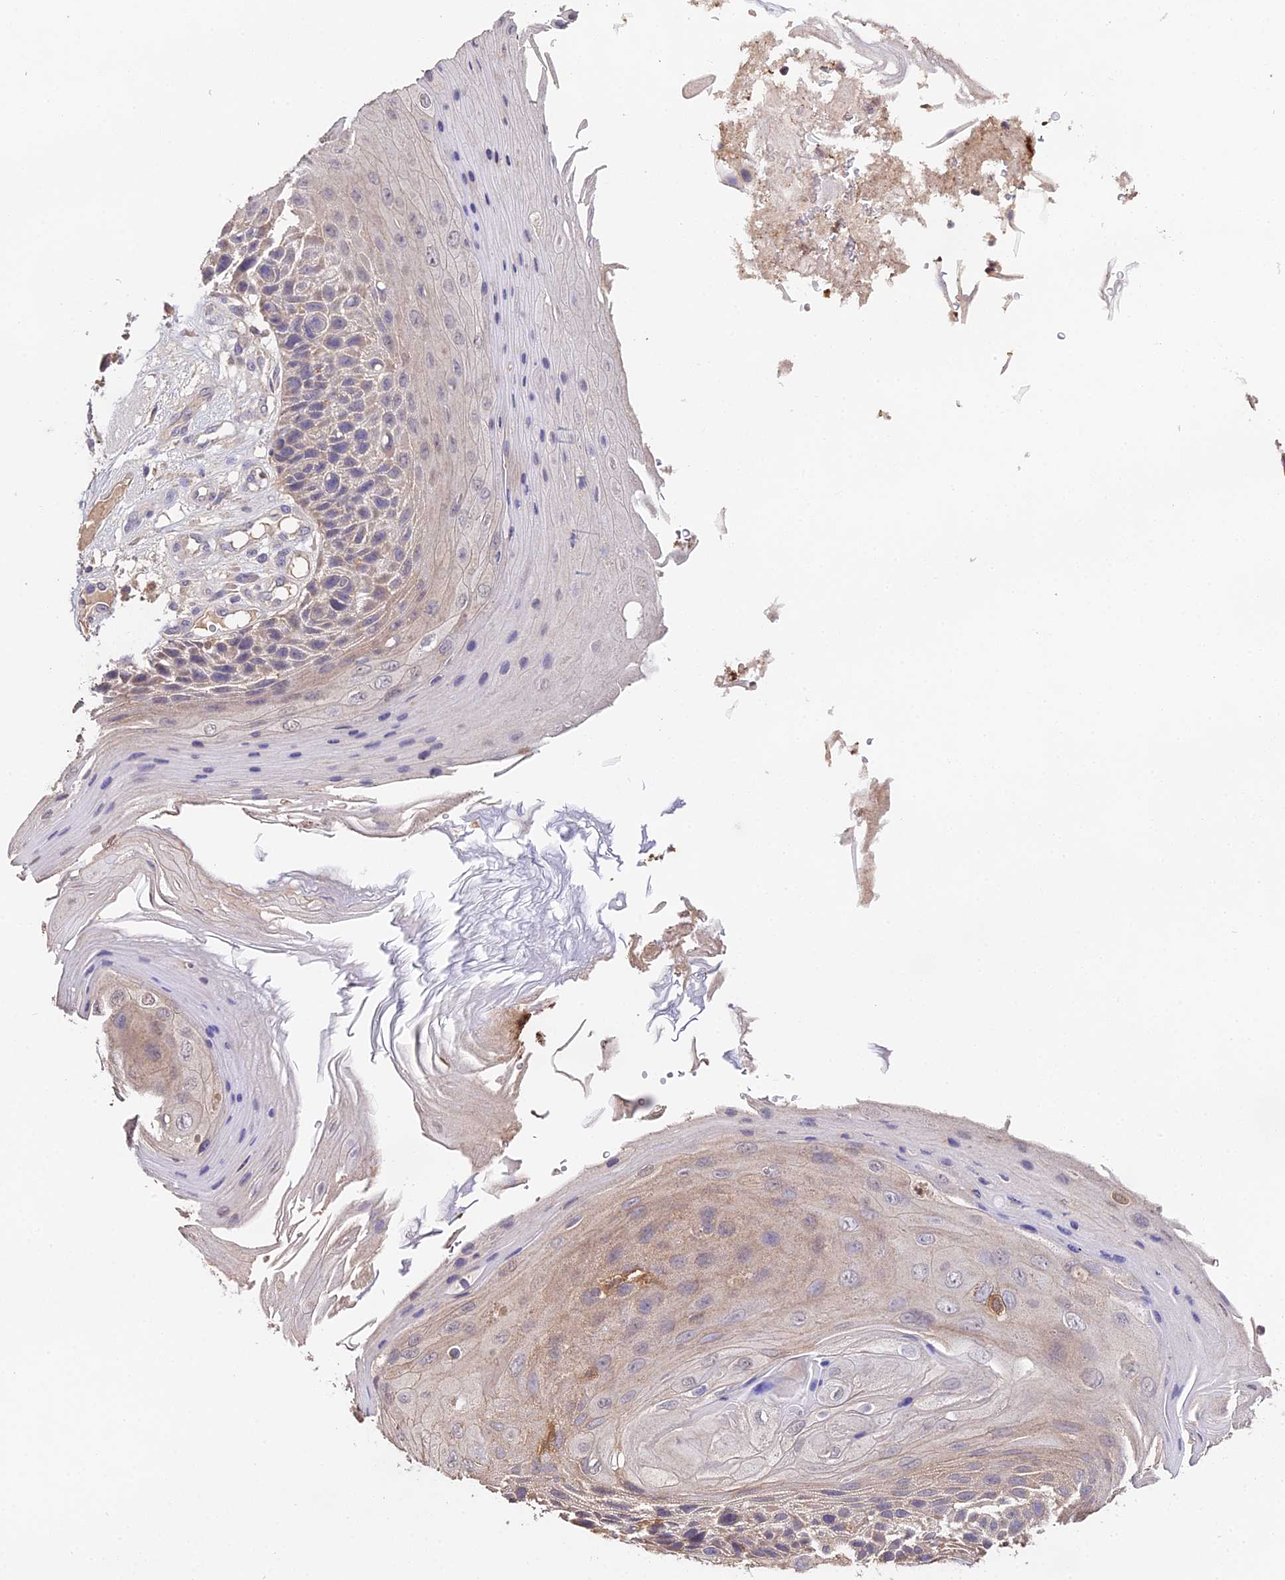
{"staining": {"intensity": "negative", "quantity": "none", "location": "none"}, "tissue": "skin cancer", "cell_type": "Tumor cells", "image_type": "cancer", "snomed": [{"axis": "morphology", "description": "Squamous cell carcinoma, NOS"}, {"axis": "topography", "description": "Skin"}], "caption": "The immunohistochemistry histopathology image has no significant expression in tumor cells of squamous cell carcinoma (skin) tissue.", "gene": "FBP1", "patient": {"sex": "female", "age": 88}}